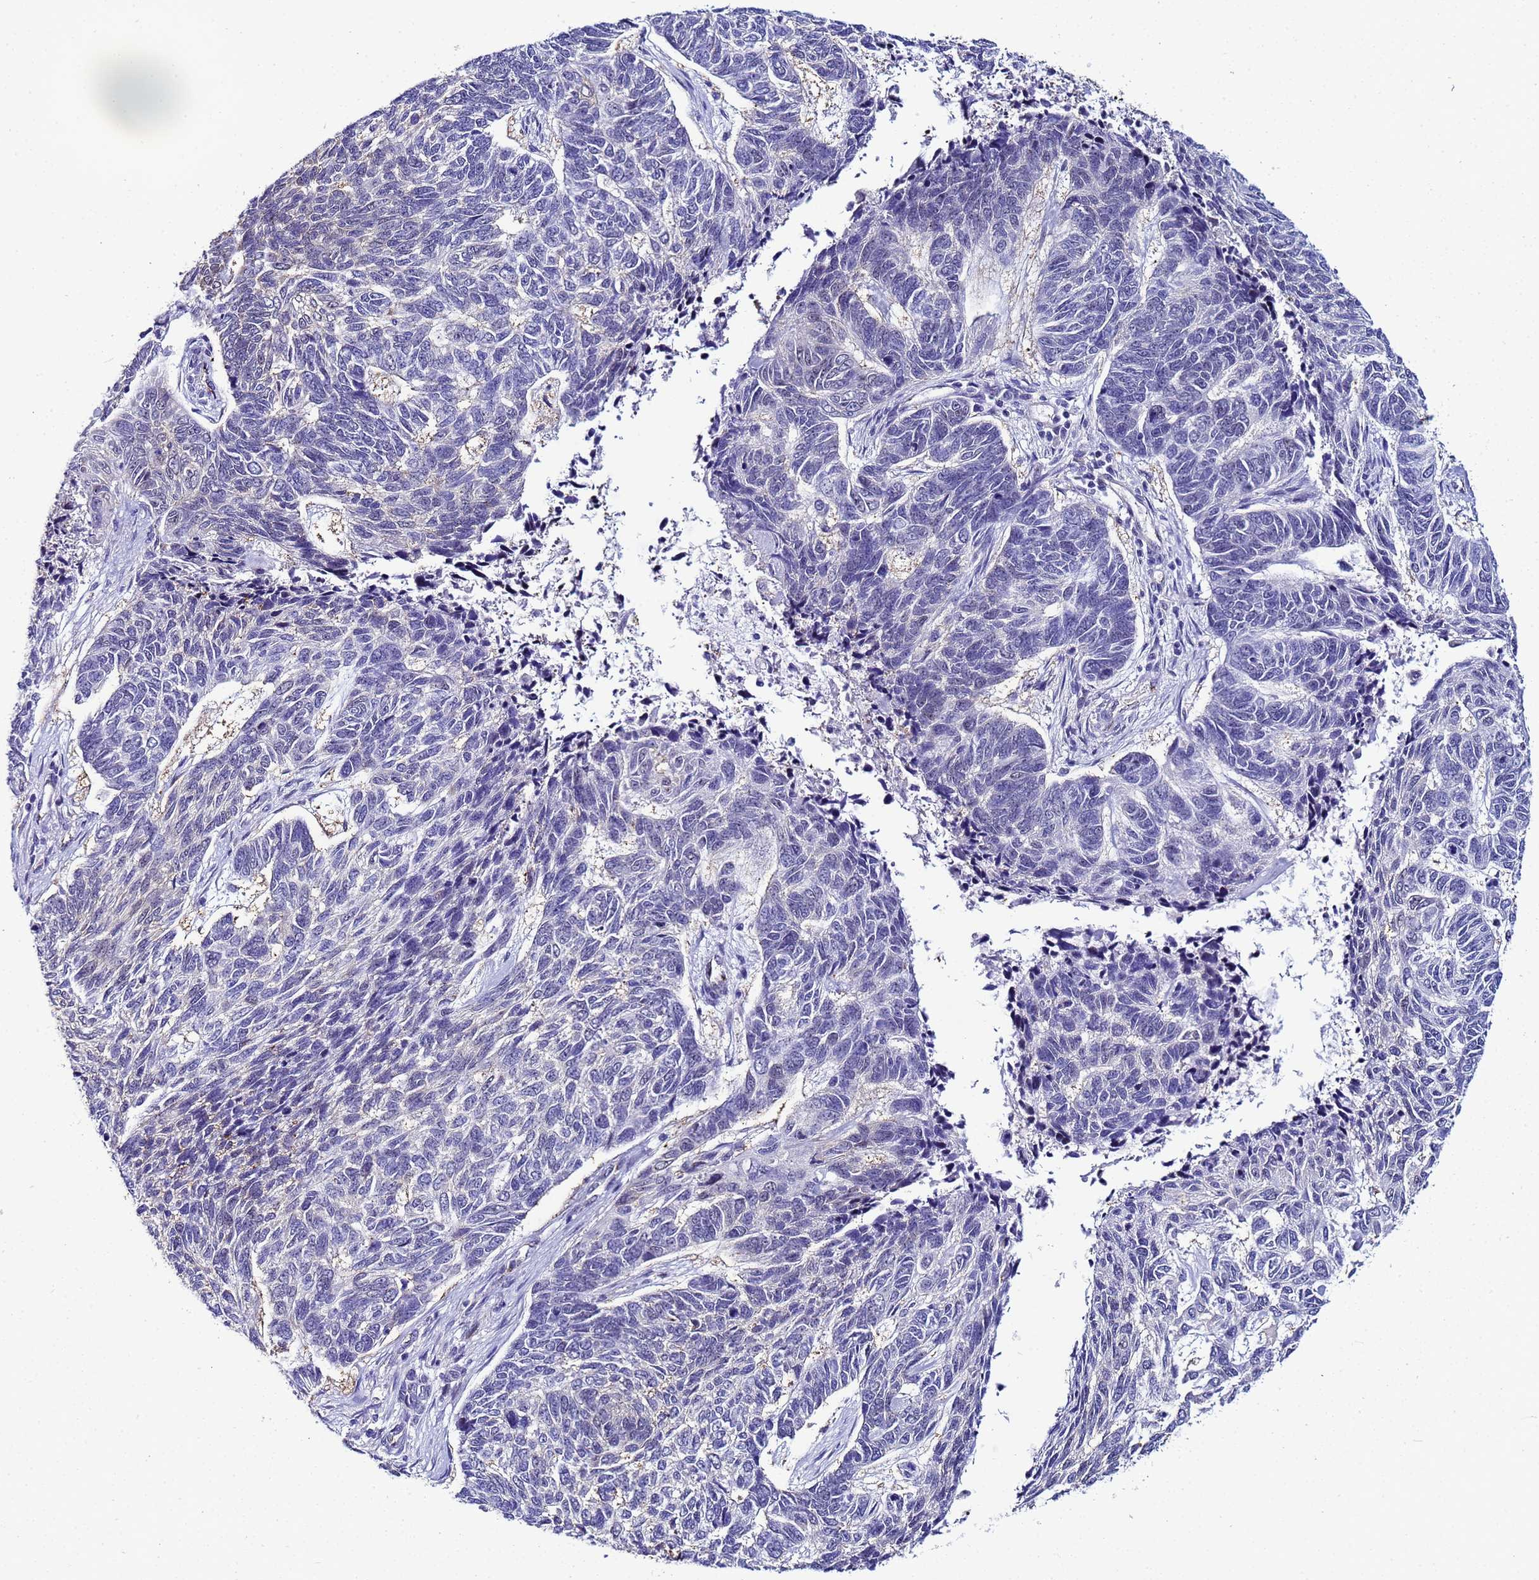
{"staining": {"intensity": "negative", "quantity": "none", "location": "none"}, "tissue": "skin cancer", "cell_type": "Tumor cells", "image_type": "cancer", "snomed": [{"axis": "morphology", "description": "Basal cell carcinoma"}, {"axis": "topography", "description": "Skin"}], "caption": "An image of human skin basal cell carcinoma is negative for staining in tumor cells.", "gene": "SLC25A37", "patient": {"sex": "female", "age": 65}}